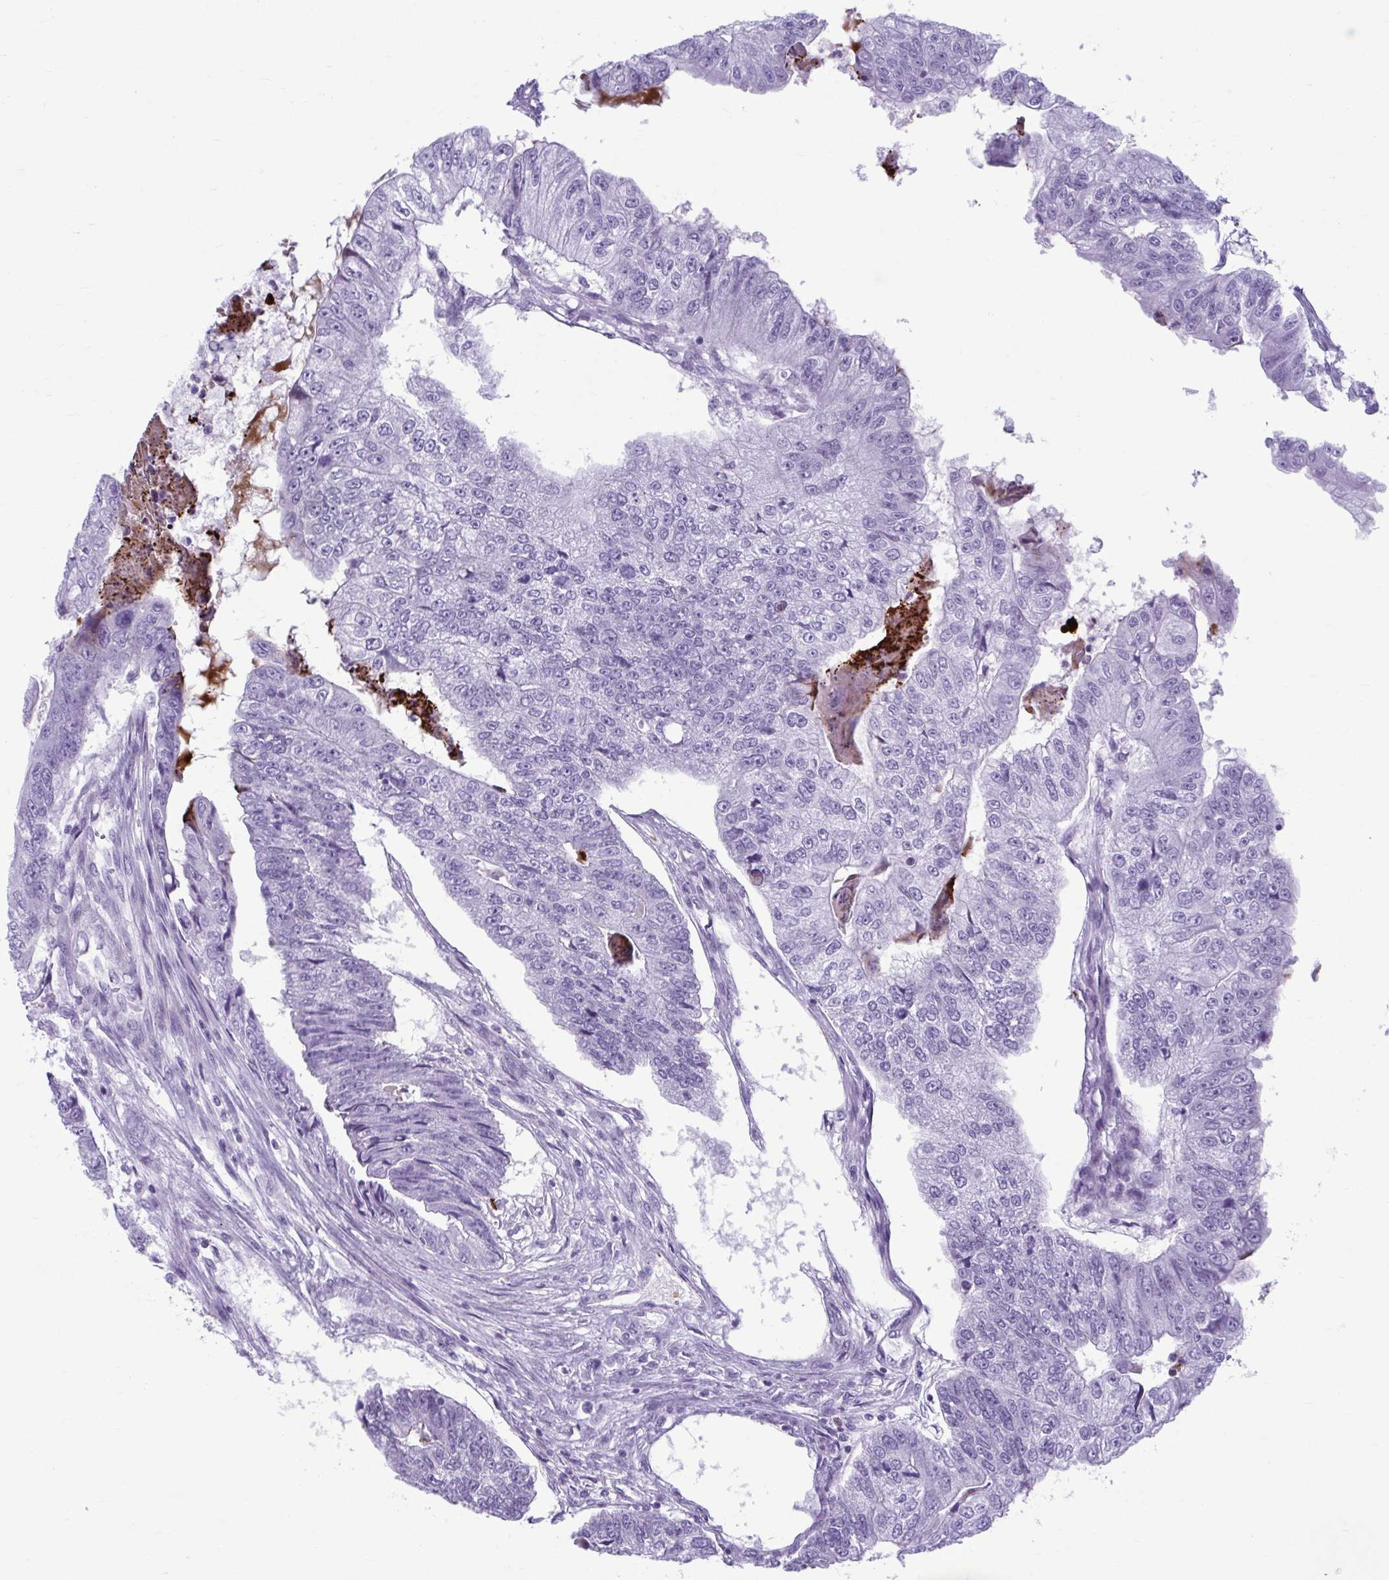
{"staining": {"intensity": "negative", "quantity": "none", "location": "none"}, "tissue": "colorectal cancer", "cell_type": "Tumor cells", "image_type": "cancer", "snomed": [{"axis": "morphology", "description": "Adenocarcinoma, NOS"}, {"axis": "topography", "description": "Colon"}], "caption": "Micrograph shows no significant protein expression in tumor cells of adenocarcinoma (colorectal).", "gene": "TCEAL3", "patient": {"sex": "female", "age": 67}}